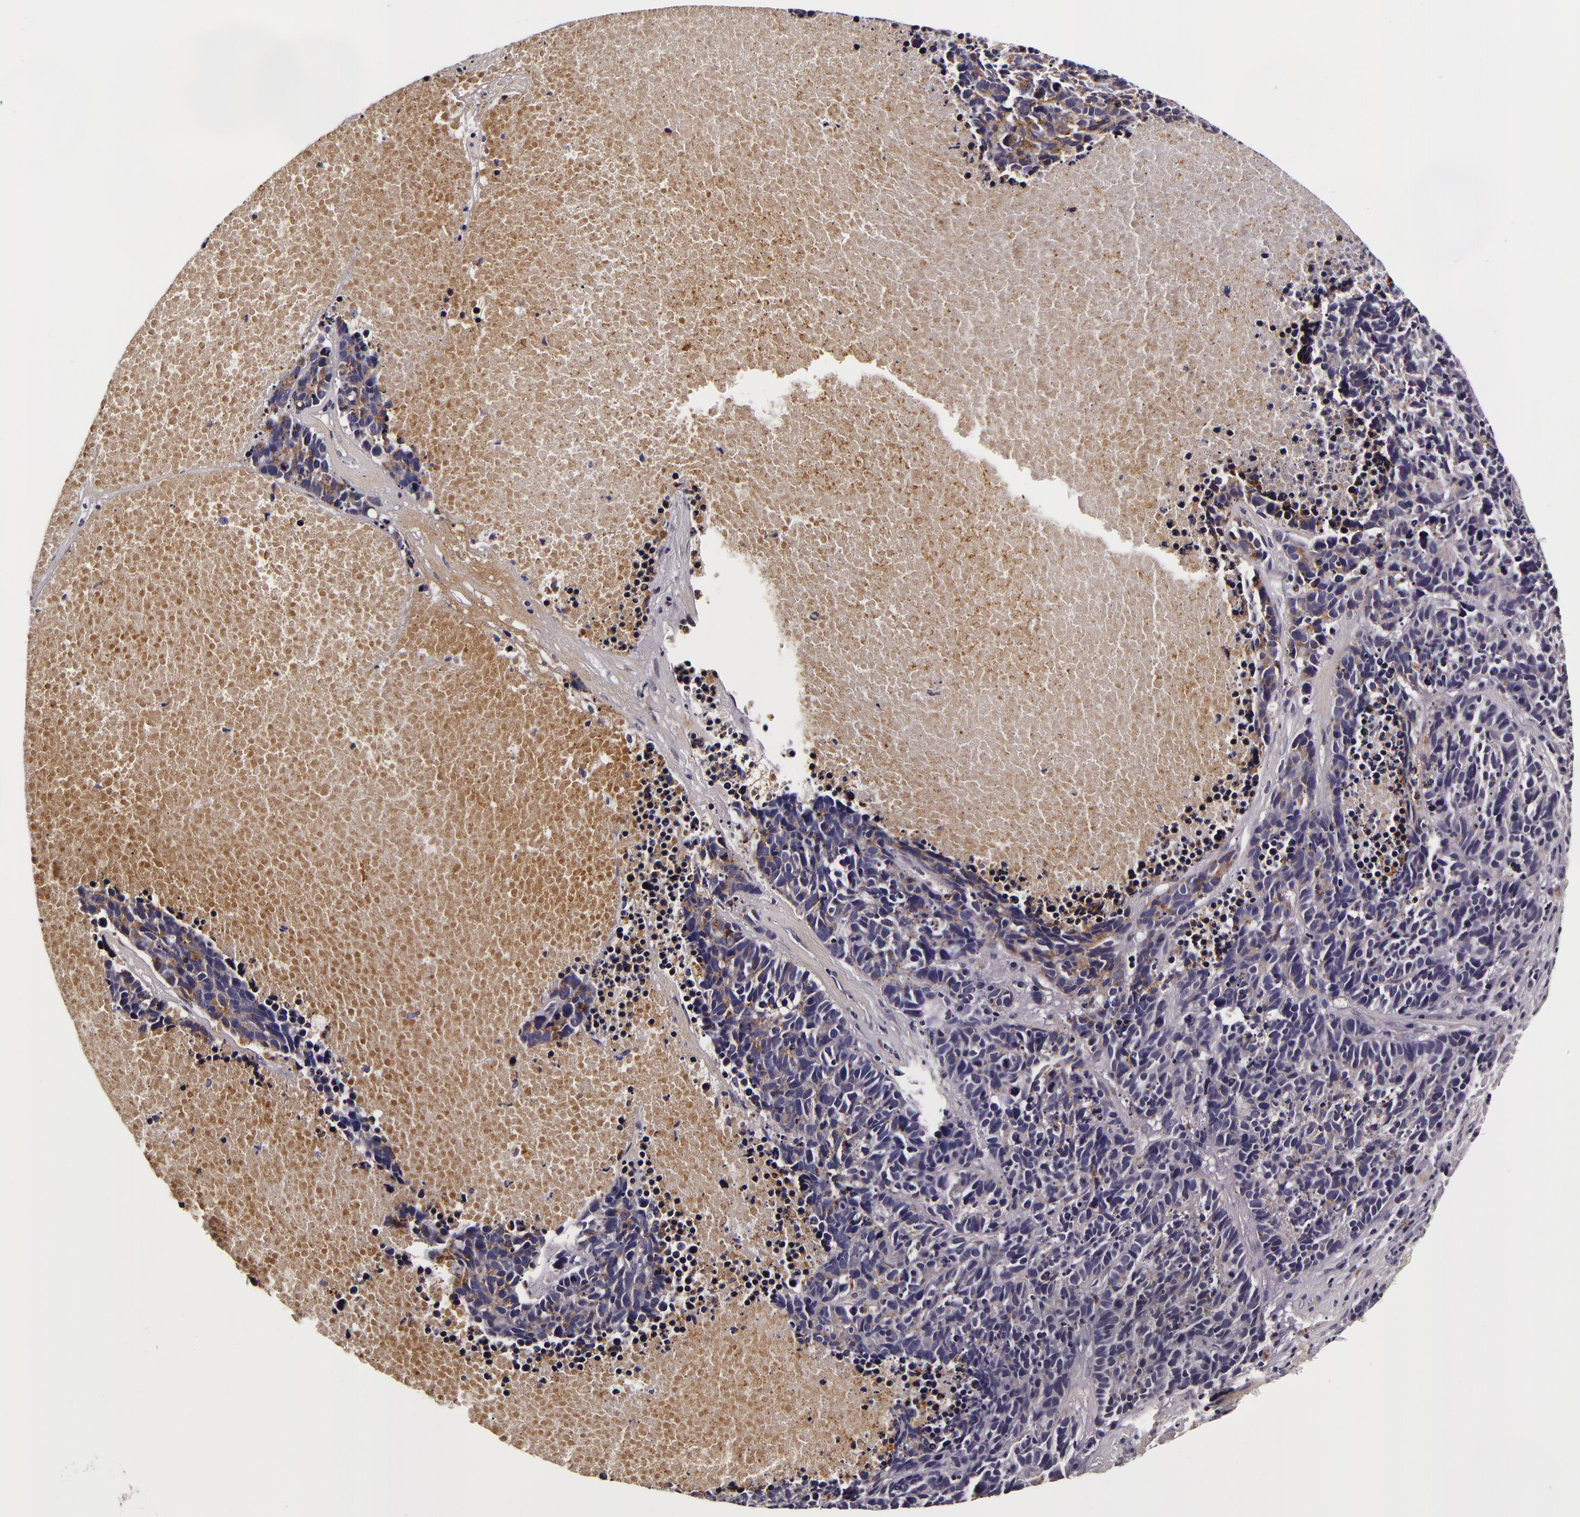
{"staining": {"intensity": "negative", "quantity": "none", "location": "none"}, "tissue": "lung cancer", "cell_type": "Tumor cells", "image_type": "cancer", "snomed": [{"axis": "morphology", "description": "Neoplasm, malignant, NOS"}, {"axis": "topography", "description": "Lung"}], "caption": "Lung cancer stained for a protein using immunohistochemistry reveals no expression tumor cells.", "gene": "LGALS3BP", "patient": {"sex": "female", "age": 75}}